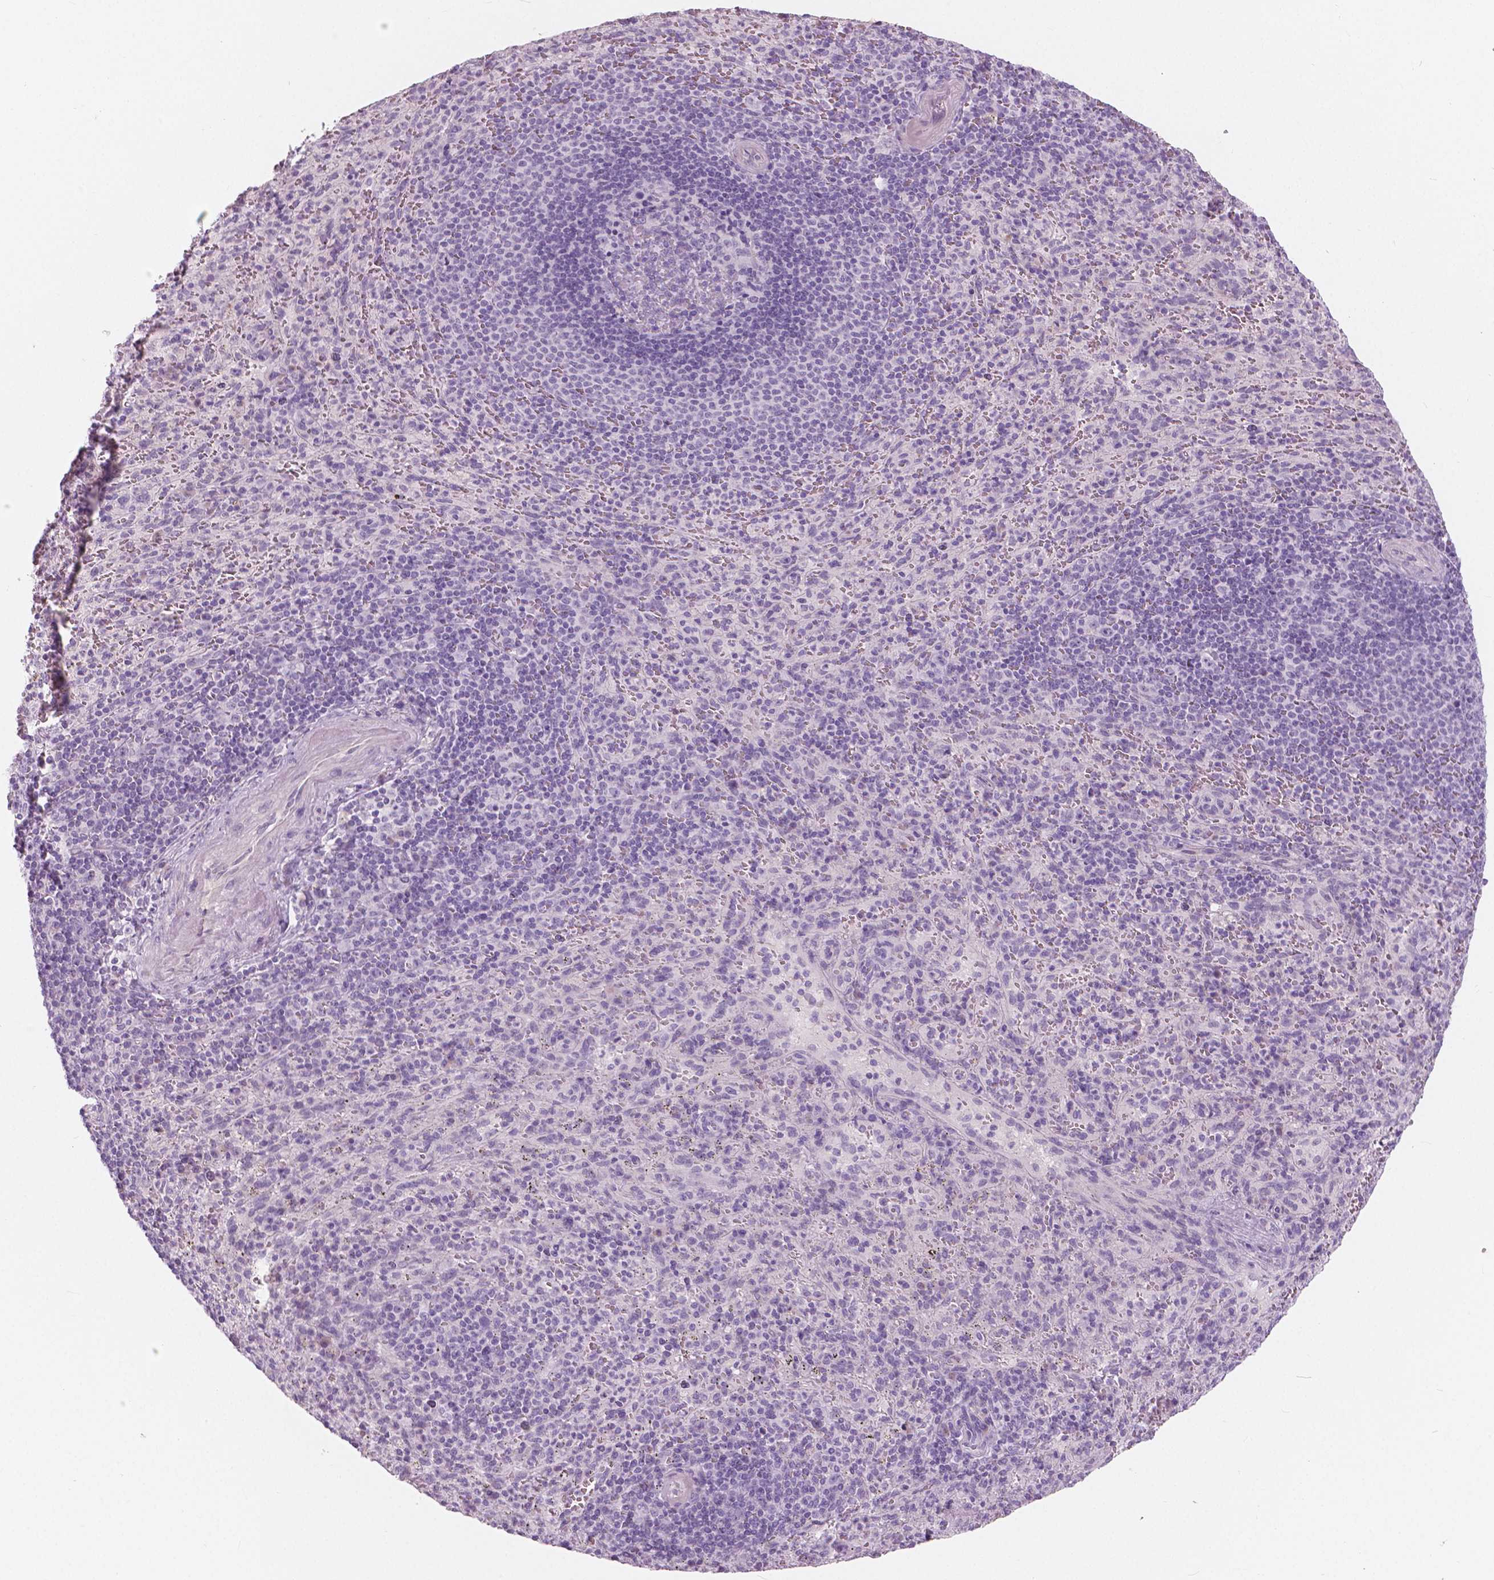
{"staining": {"intensity": "negative", "quantity": "none", "location": "none"}, "tissue": "spleen", "cell_type": "Cells in red pulp", "image_type": "normal", "snomed": [{"axis": "morphology", "description": "Normal tissue, NOS"}, {"axis": "topography", "description": "Spleen"}], "caption": "Micrograph shows no significant protein expression in cells in red pulp of unremarkable spleen. (Immunohistochemistry (ihc), brightfield microscopy, high magnification).", "gene": "A4GNT", "patient": {"sex": "male", "age": 57}}